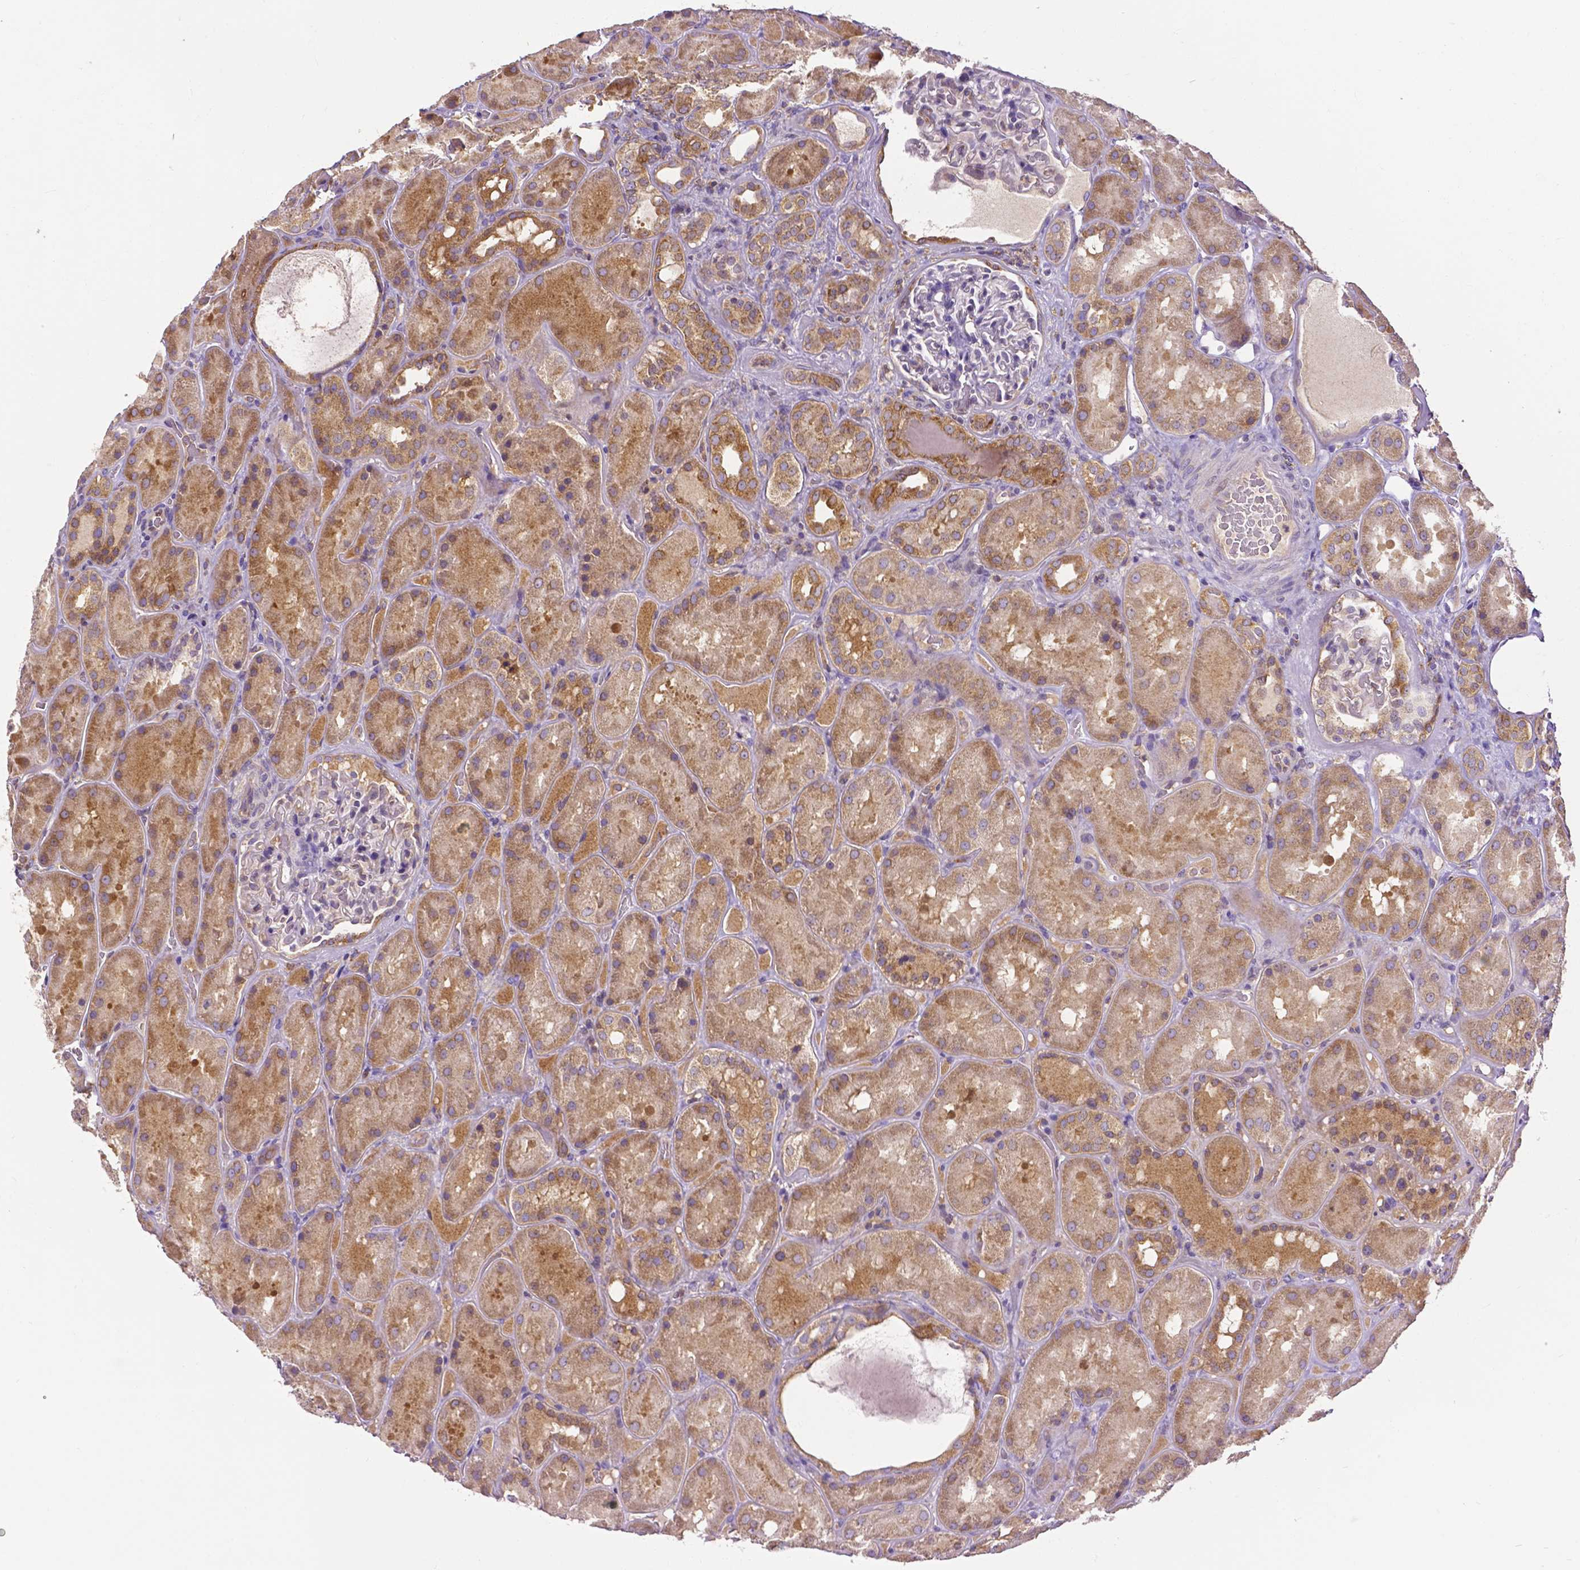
{"staining": {"intensity": "negative", "quantity": "none", "location": "none"}, "tissue": "kidney", "cell_type": "Cells in glomeruli", "image_type": "normal", "snomed": [{"axis": "morphology", "description": "Normal tissue, NOS"}, {"axis": "topography", "description": "Kidney"}], "caption": "Immunohistochemical staining of normal kidney demonstrates no significant staining in cells in glomeruli.", "gene": "DICER1", "patient": {"sex": "male", "age": 73}}